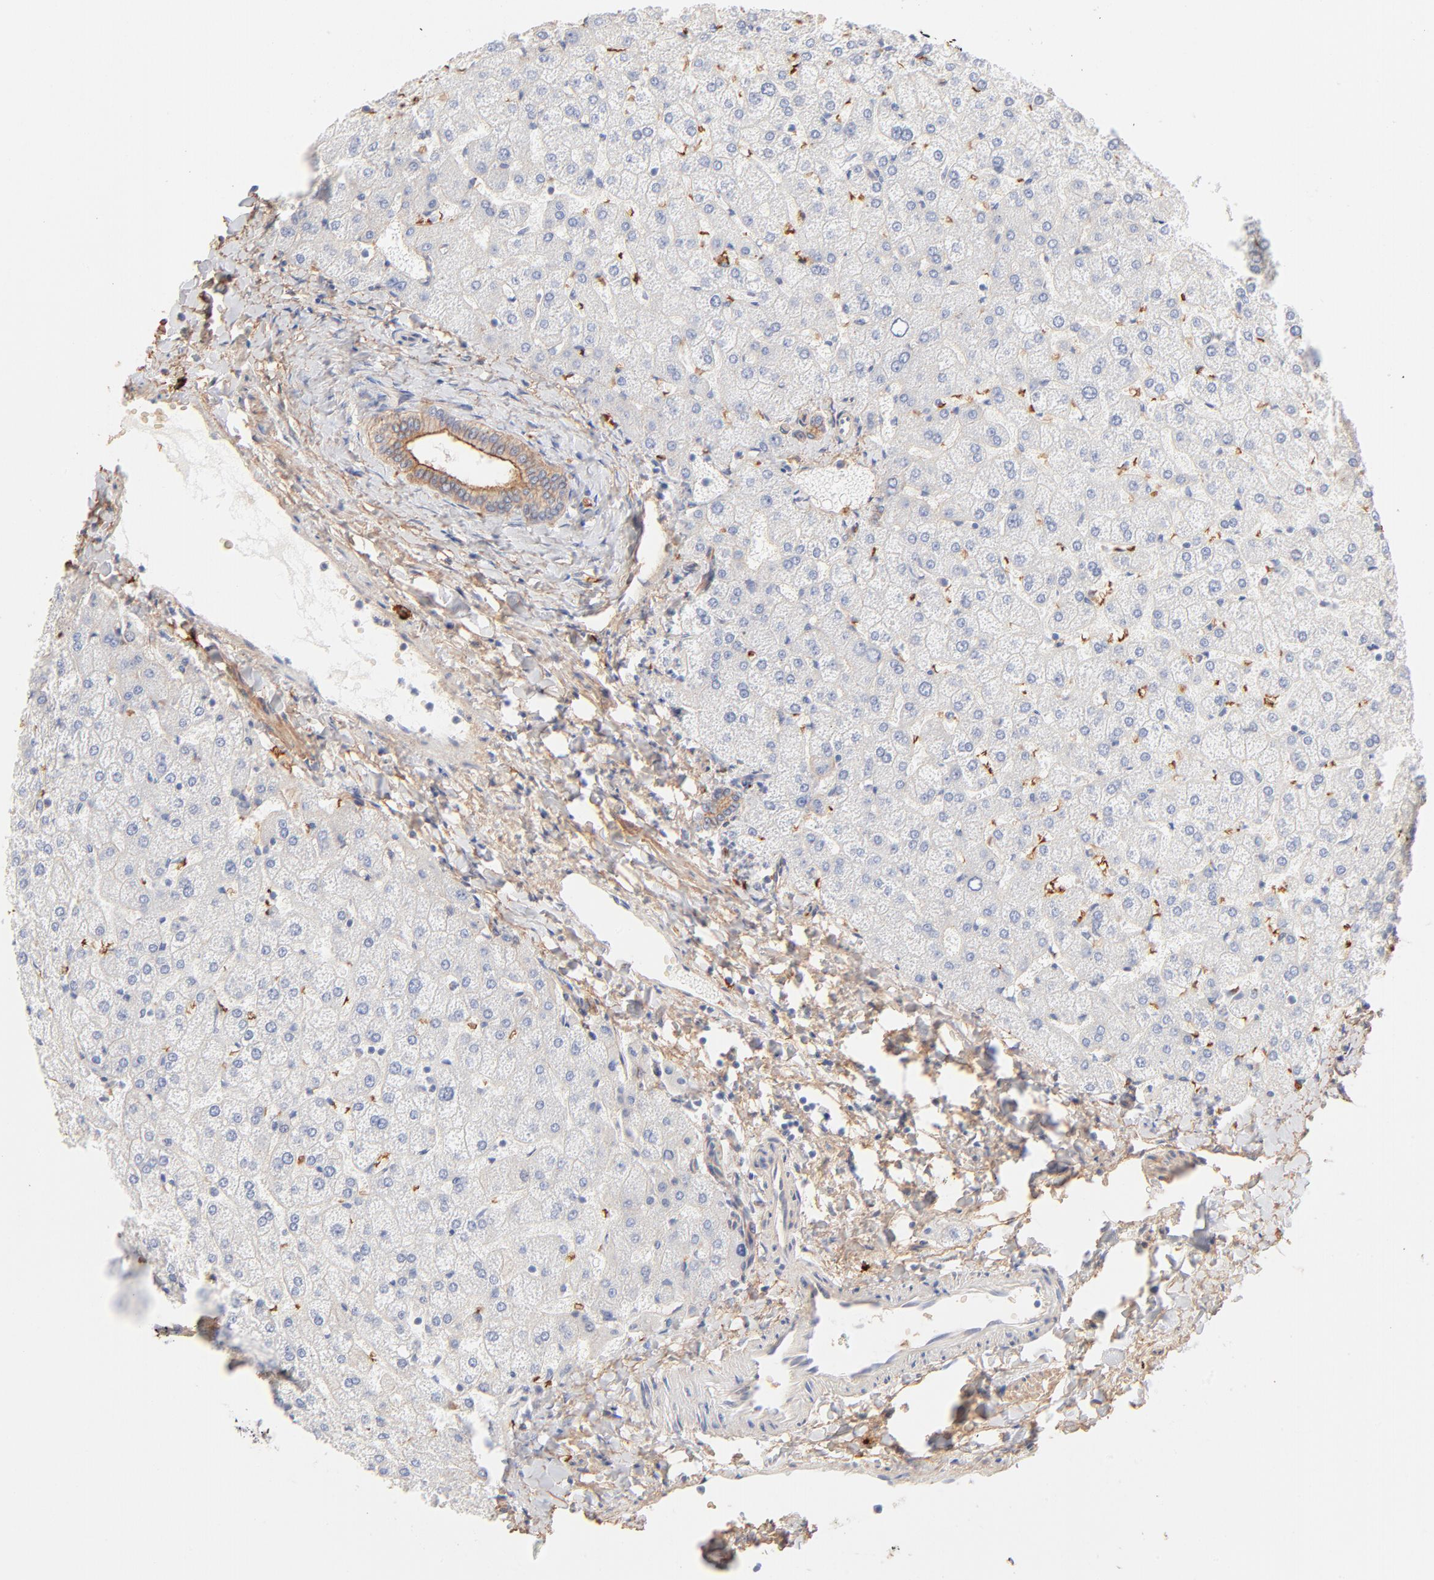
{"staining": {"intensity": "weak", "quantity": ">75%", "location": "cytoplasmic/membranous"}, "tissue": "liver", "cell_type": "Cholangiocytes", "image_type": "normal", "snomed": [{"axis": "morphology", "description": "Normal tissue, NOS"}, {"axis": "topography", "description": "Liver"}], "caption": "IHC image of unremarkable liver stained for a protein (brown), which shows low levels of weak cytoplasmic/membranous expression in approximately >75% of cholangiocytes.", "gene": "SPTB", "patient": {"sex": "female", "age": 32}}